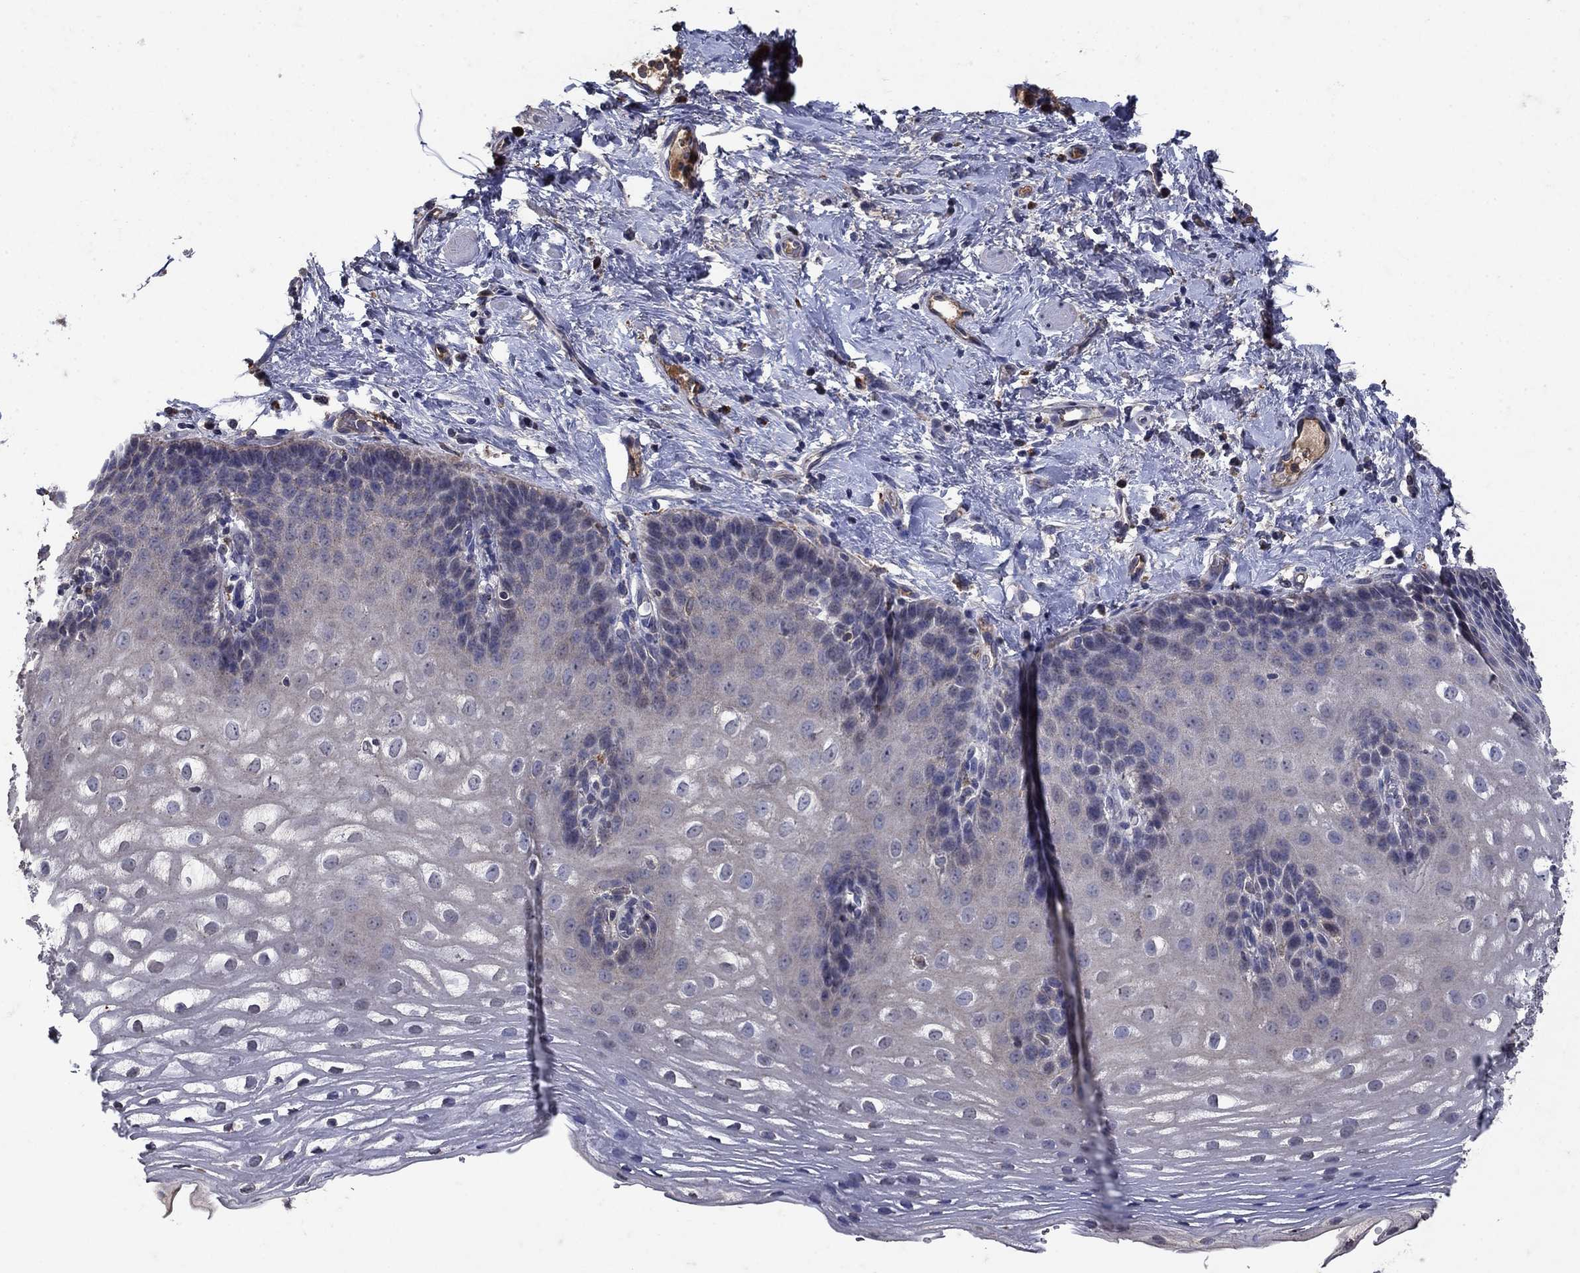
{"staining": {"intensity": "negative", "quantity": "none", "location": "none"}, "tissue": "esophagus", "cell_type": "Squamous epithelial cells", "image_type": "normal", "snomed": [{"axis": "morphology", "description": "Normal tissue, NOS"}, {"axis": "topography", "description": "Esophagus"}], "caption": "Immunohistochemistry (IHC) photomicrograph of benign human esophagus stained for a protein (brown), which shows no positivity in squamous epithelial cells.", "gene": "NPC2", "patient": {"sex": "male", "age": 64}}